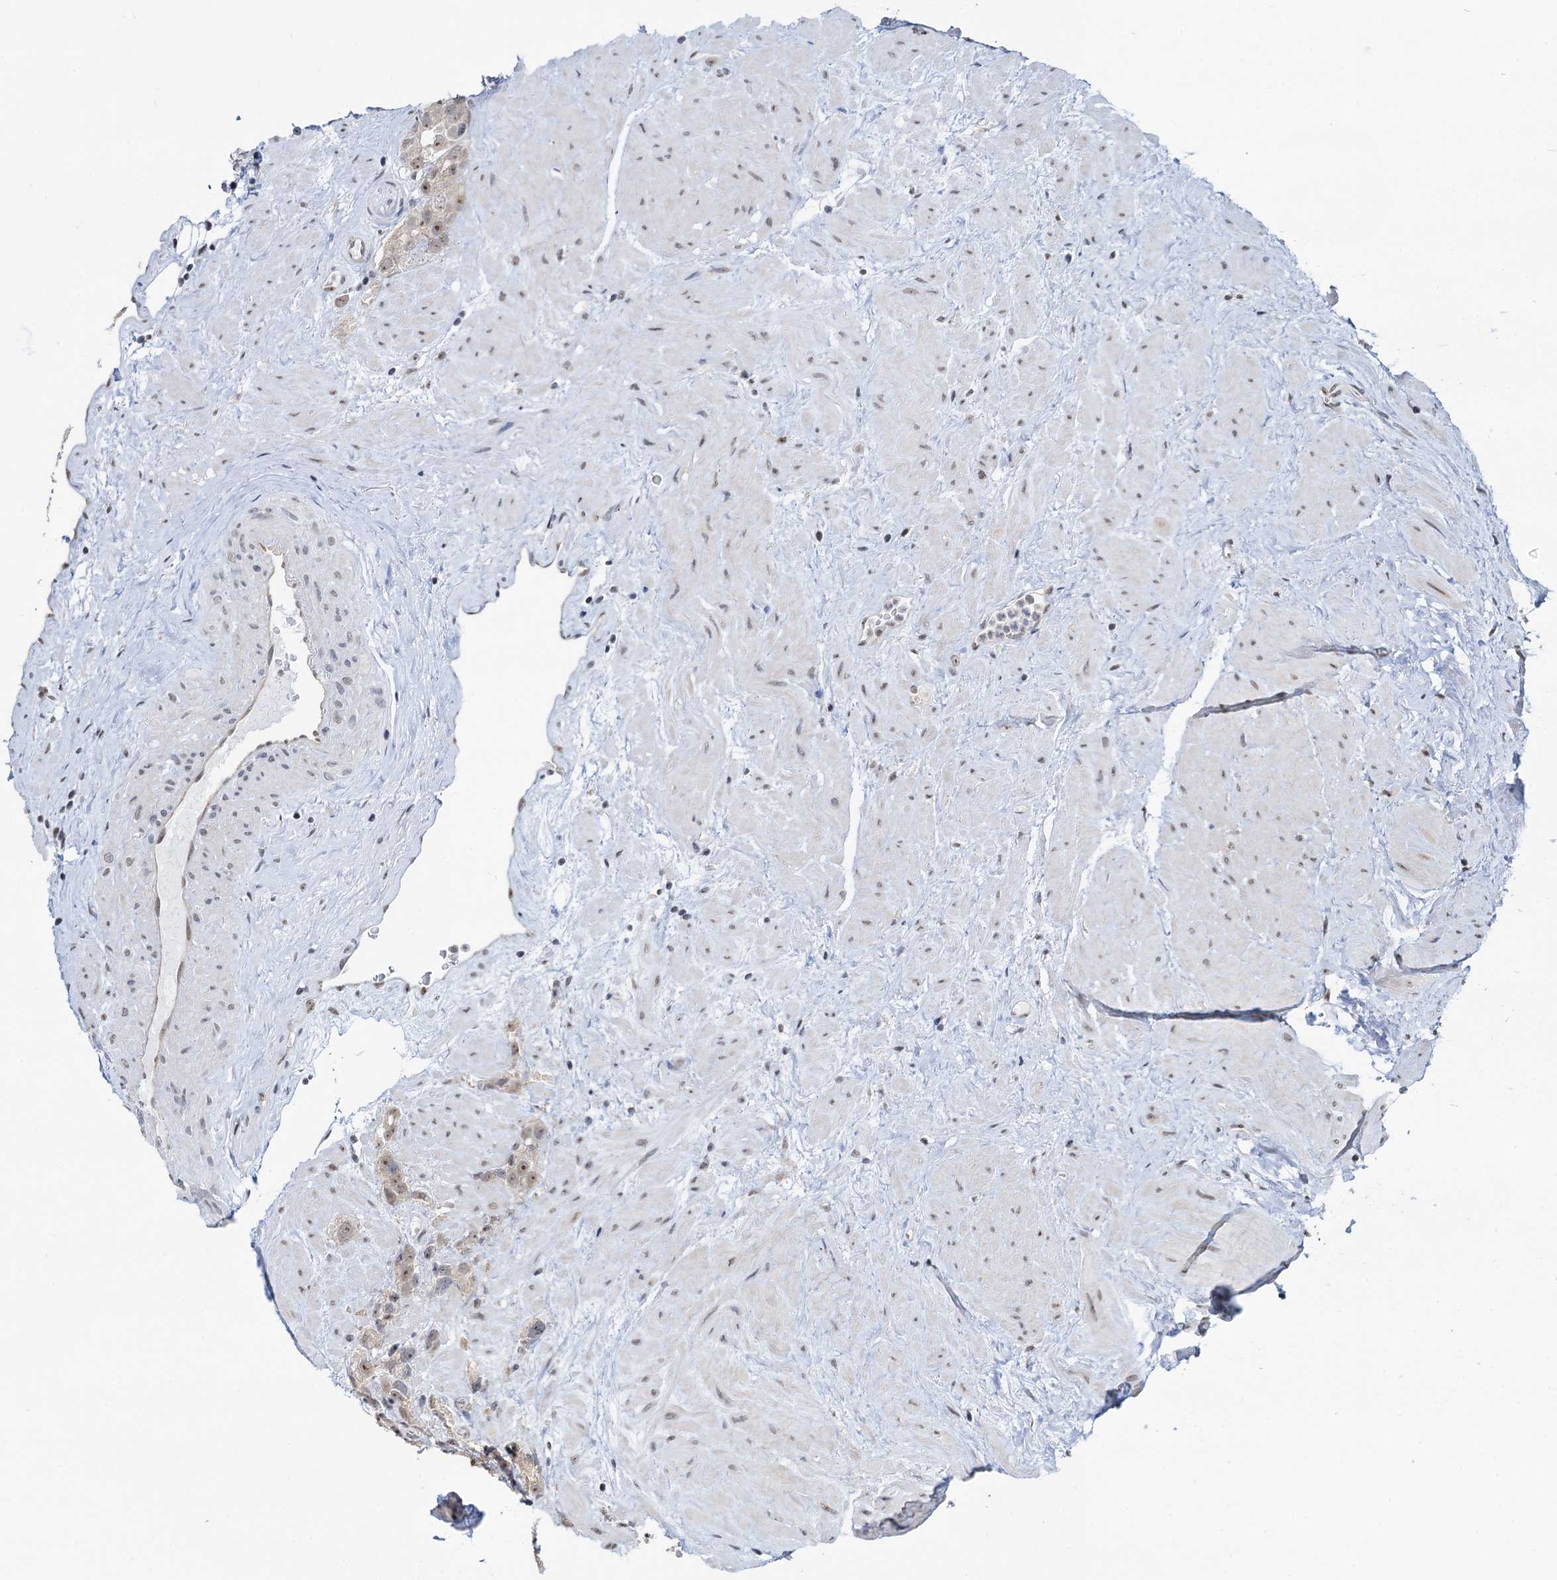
{"staining": {"intensity": "moderate", "quantity": "<25%", "location": "nuclear"}, "tissue": "prostate cancer", "cell_type": "Tumor cells", "image_type": "cancer", "snomed": [{"axis": "morphology", "description": "Adenocarcinoma, NOS"}, {"axis": "topography", "description": "Prostate"}], "caption": "Protein expression analysis of human adenocarcinoma (prostate) reveals moderate nuclear staining in about <25% of tumor cells. The staining was performed using DAB (3,3'-diaminobenzidine) to visualize the protein expression in brown, while the nuclei were stained in blue with hematoxylin (Magnification: 20x).", "gene": "NAT10", "patient": {"sex": "male", "age": 79}}